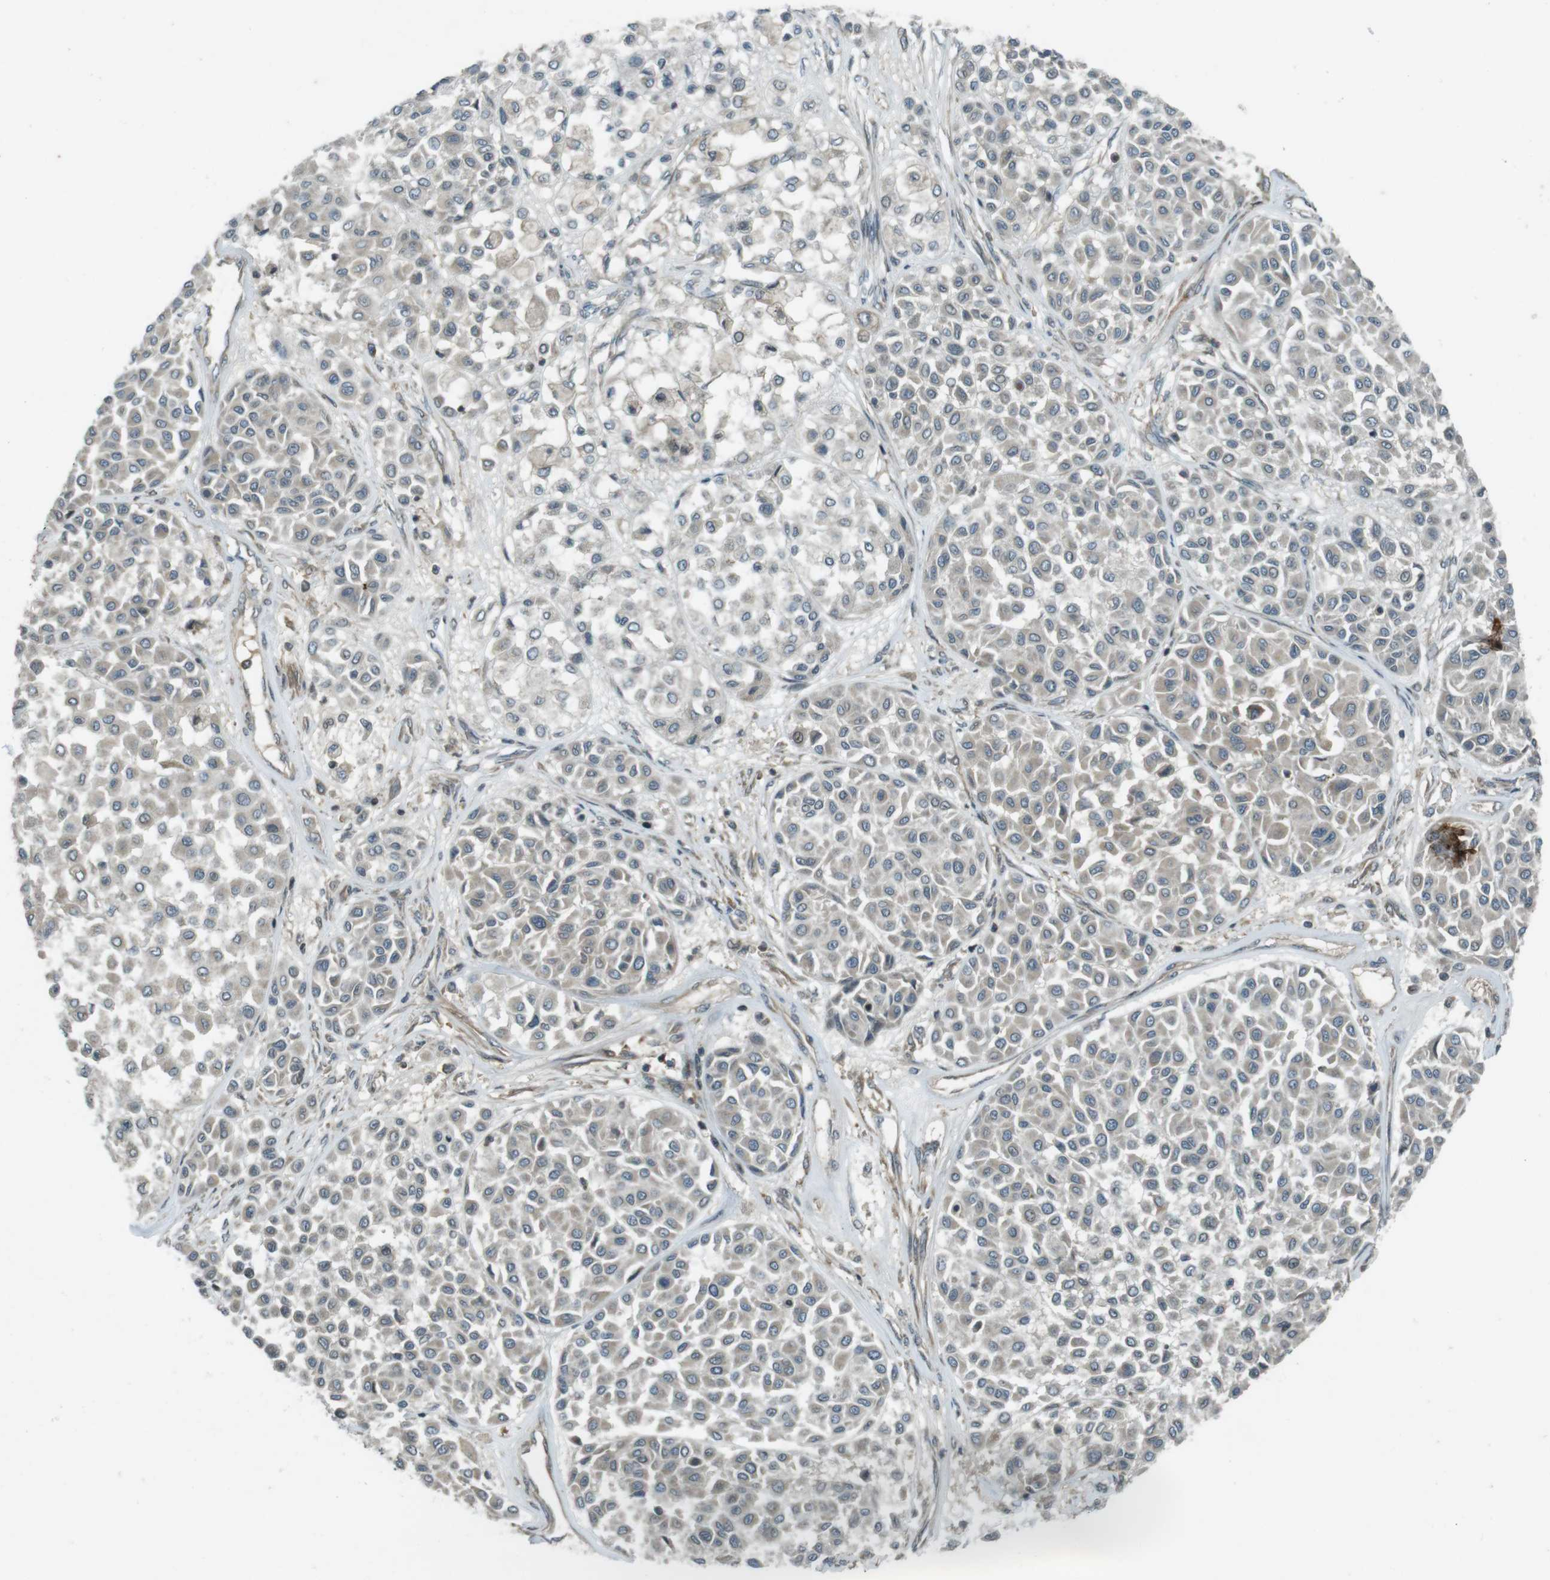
{"staining": {"intensity": "negative", "quantity": "none", "location": "none"}, "tissue": "melanoma", "cell_type": "Tumor cells", "image_type": "cancer", "snomed": [{"axis": "morphology", "description": "Malignant melanoma, Metastatic site"}, {"axis": "topography", "description": "Soft tissue"}], "caption": "Protein analysis of melanoma displays no significant positivity in tumor cells.", "gene": "ZYX", "patient": {"sex": "male", "age": 41}}